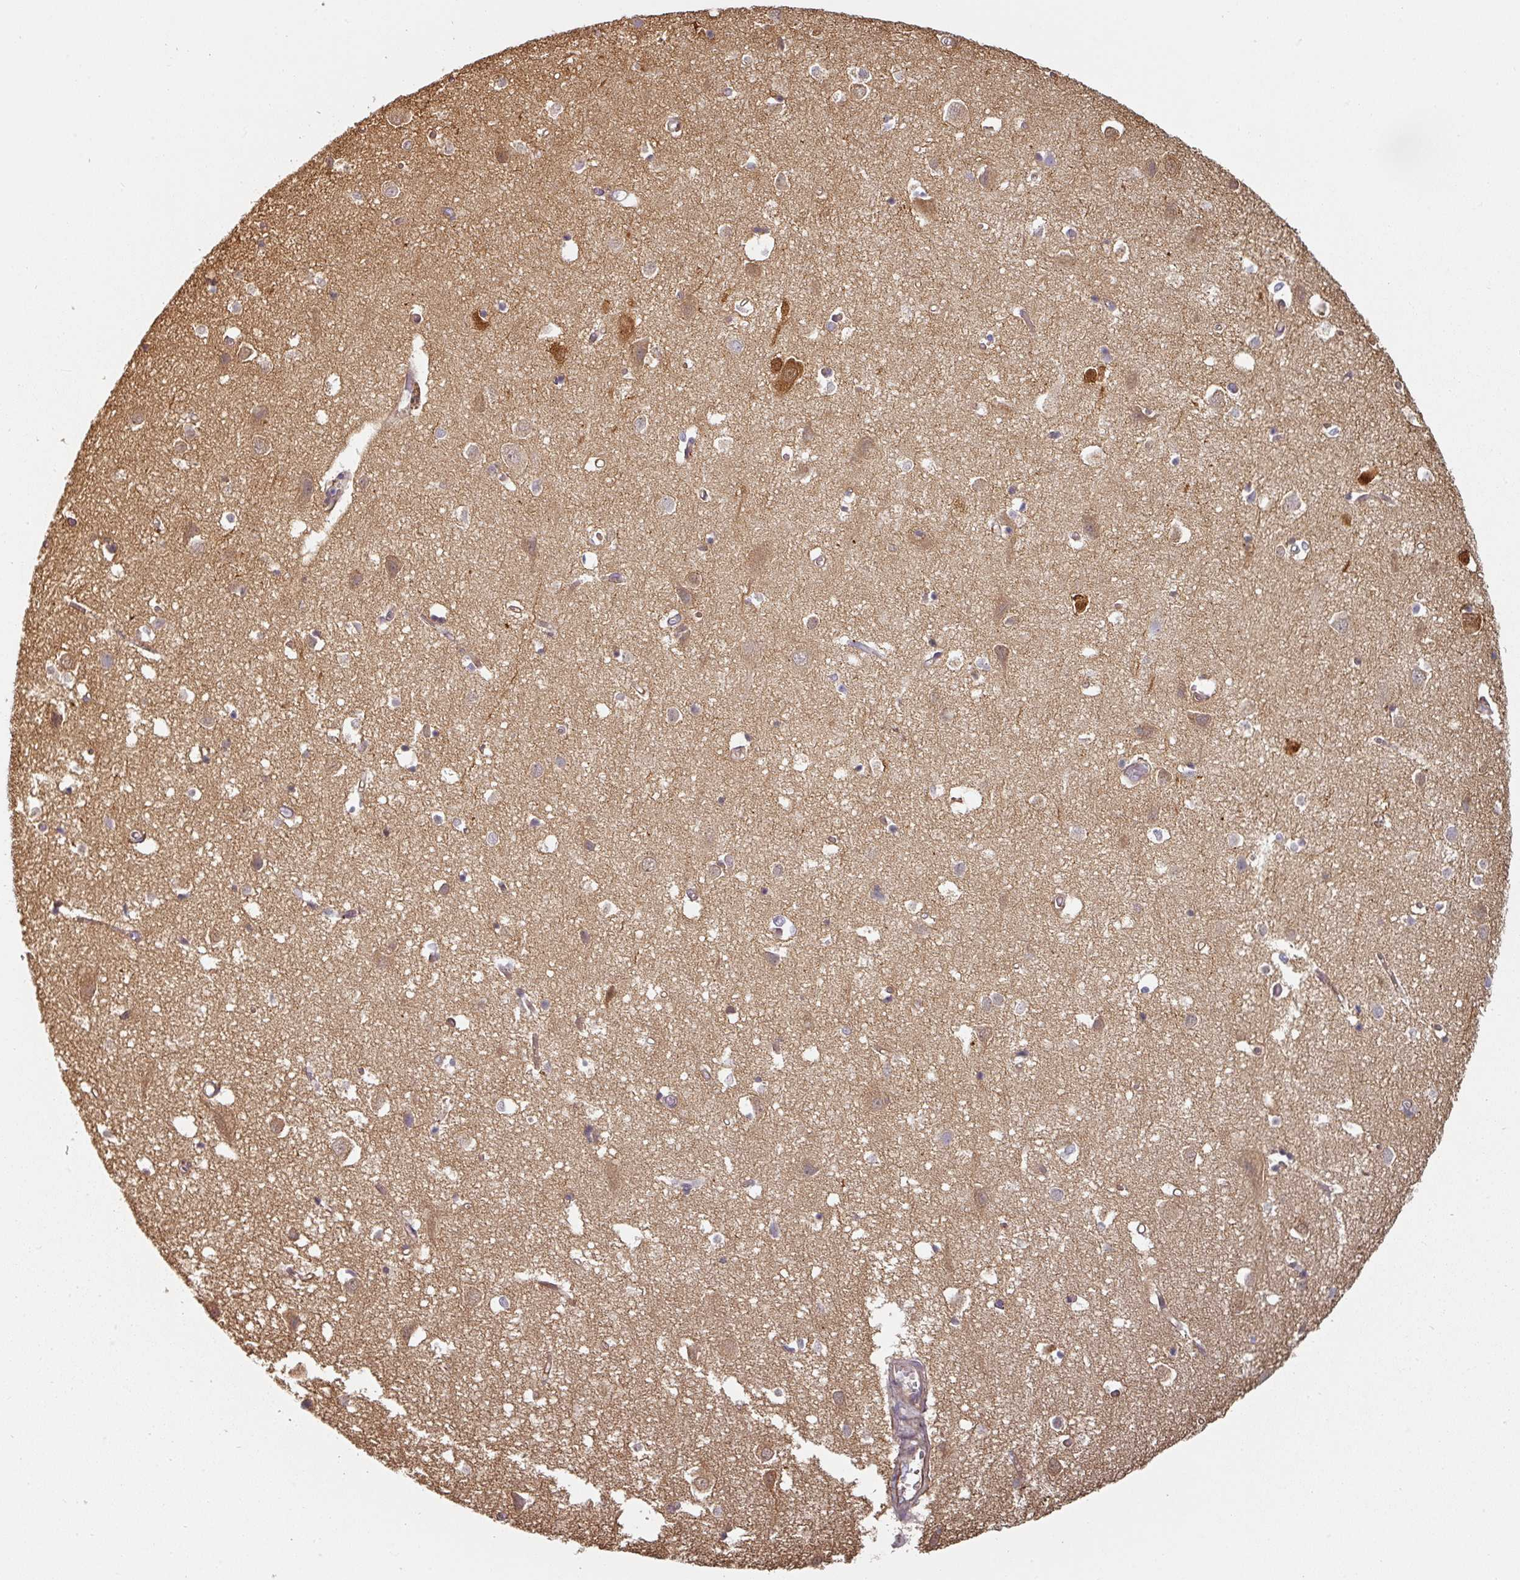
{"staining": {"intensity": "negative", "quantity": "none", "location": "none"}, "tissue": "cerebral cortex", "cell_type": "Endothelial cells", "image_type": "normal", "snomed": [{"axis": "morphology", "description": "Normal tissue, NOS"}, {"axis": "topography", "description": "Cerebral cortex"}], "caption": "Immunohistochemical staining of benign cerebral cortex shows no significant expression in endothelial cells.", "gene": "CEP78", "patient": {"sex": "male", "age": 70}}